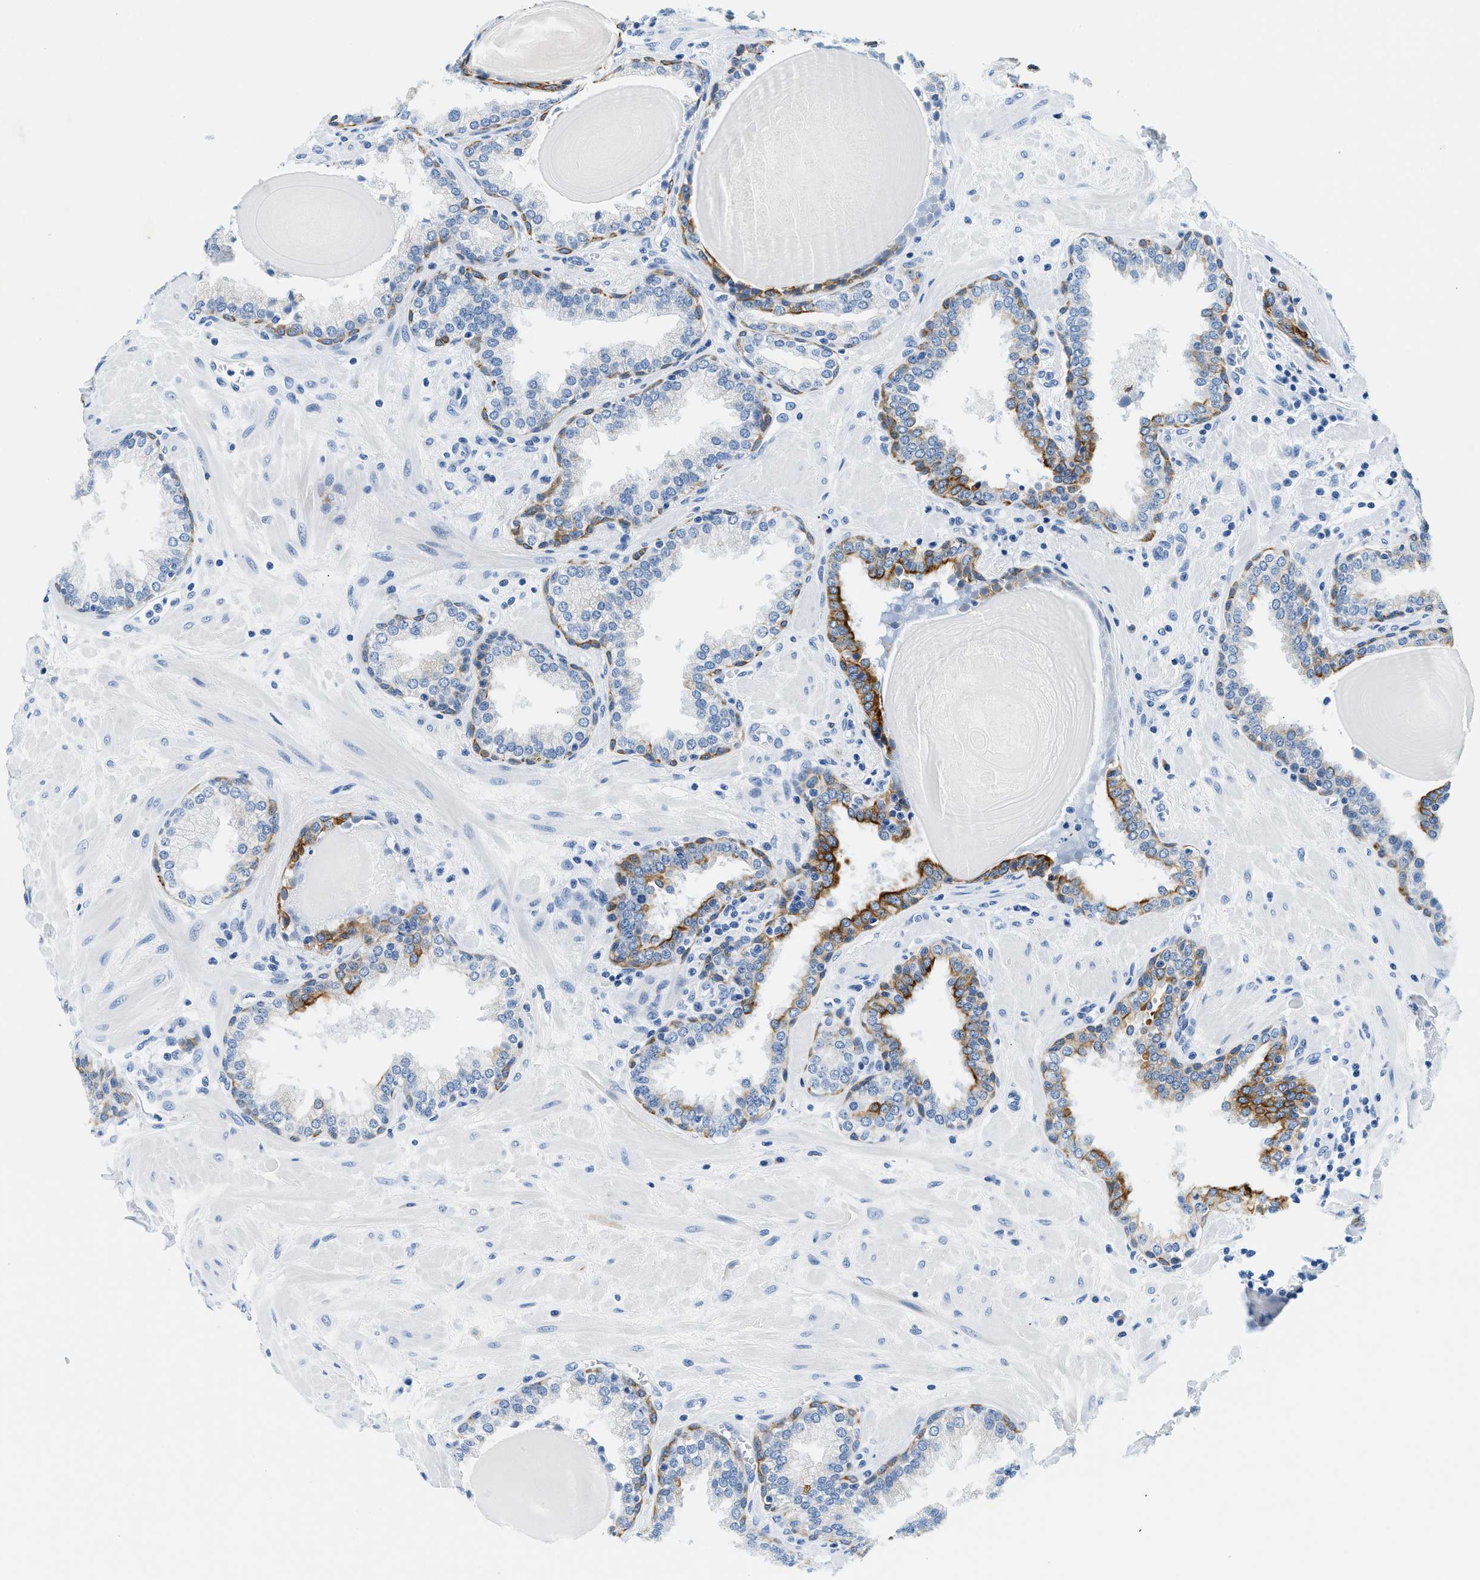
{"staining": {"intensity": "moderate", "quantity": "<25%", "location": "cytoplasmic/membranous"}, "tissue": "prostate", "cell_type": "Glandular cells", "image_type": "normal", "snomed": [{"axis": "morphology", "description": "Normal tissue, NOS"}, {"axis": "topography", "description": "Prostate"}], "caption": "Glandular cells demonstrate moderate cytoplasmic/membranous expression in about <25% of cells in benign prostate. (Brightfield microscopy of DAB IHC at high magnification).", "gene": "STXBP2", "patient": {"sex": "male", "age": 51}}